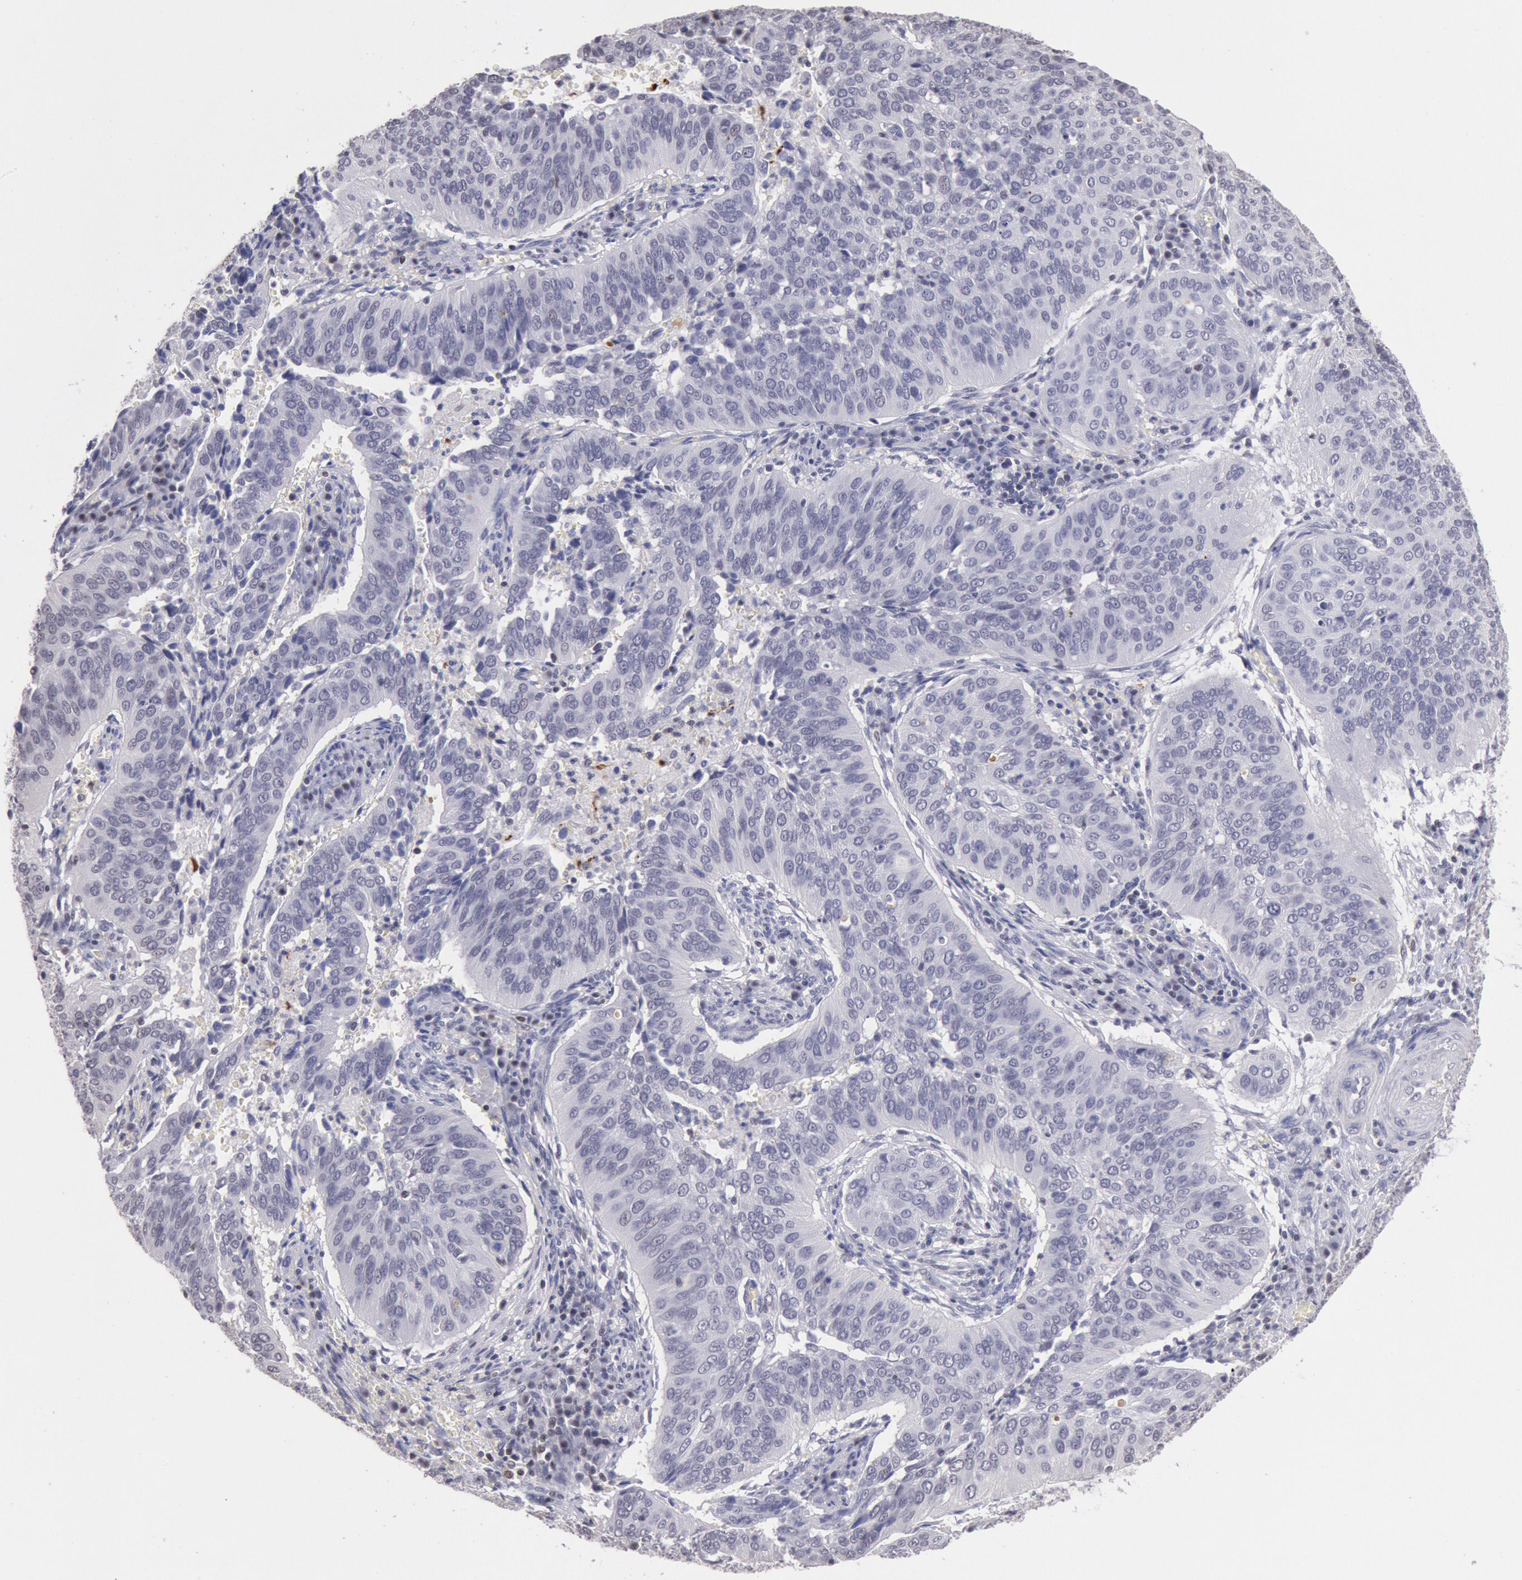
{"staining": {"intensity": "negative", "quantity": "none", "location": "none"}, "tissue": "cervical cancer", "cell_type": "Tumor cells", "image_type": "cancer", "snomed": [{"axis": "morphology", "description": "Squamous cell carcinoma, NOS"}, {"axis": "topography", "description": "Cervix"}], "caption": "Tumor cells are negative for brown protein staining in cervical squamous cell carcinoma. (DAB (3,3'-diaminobenzidine) immunohistochemistry (IHC), high magnification).", "gene": "MYH7", "patient": {"sex": "female", "age": 39}}